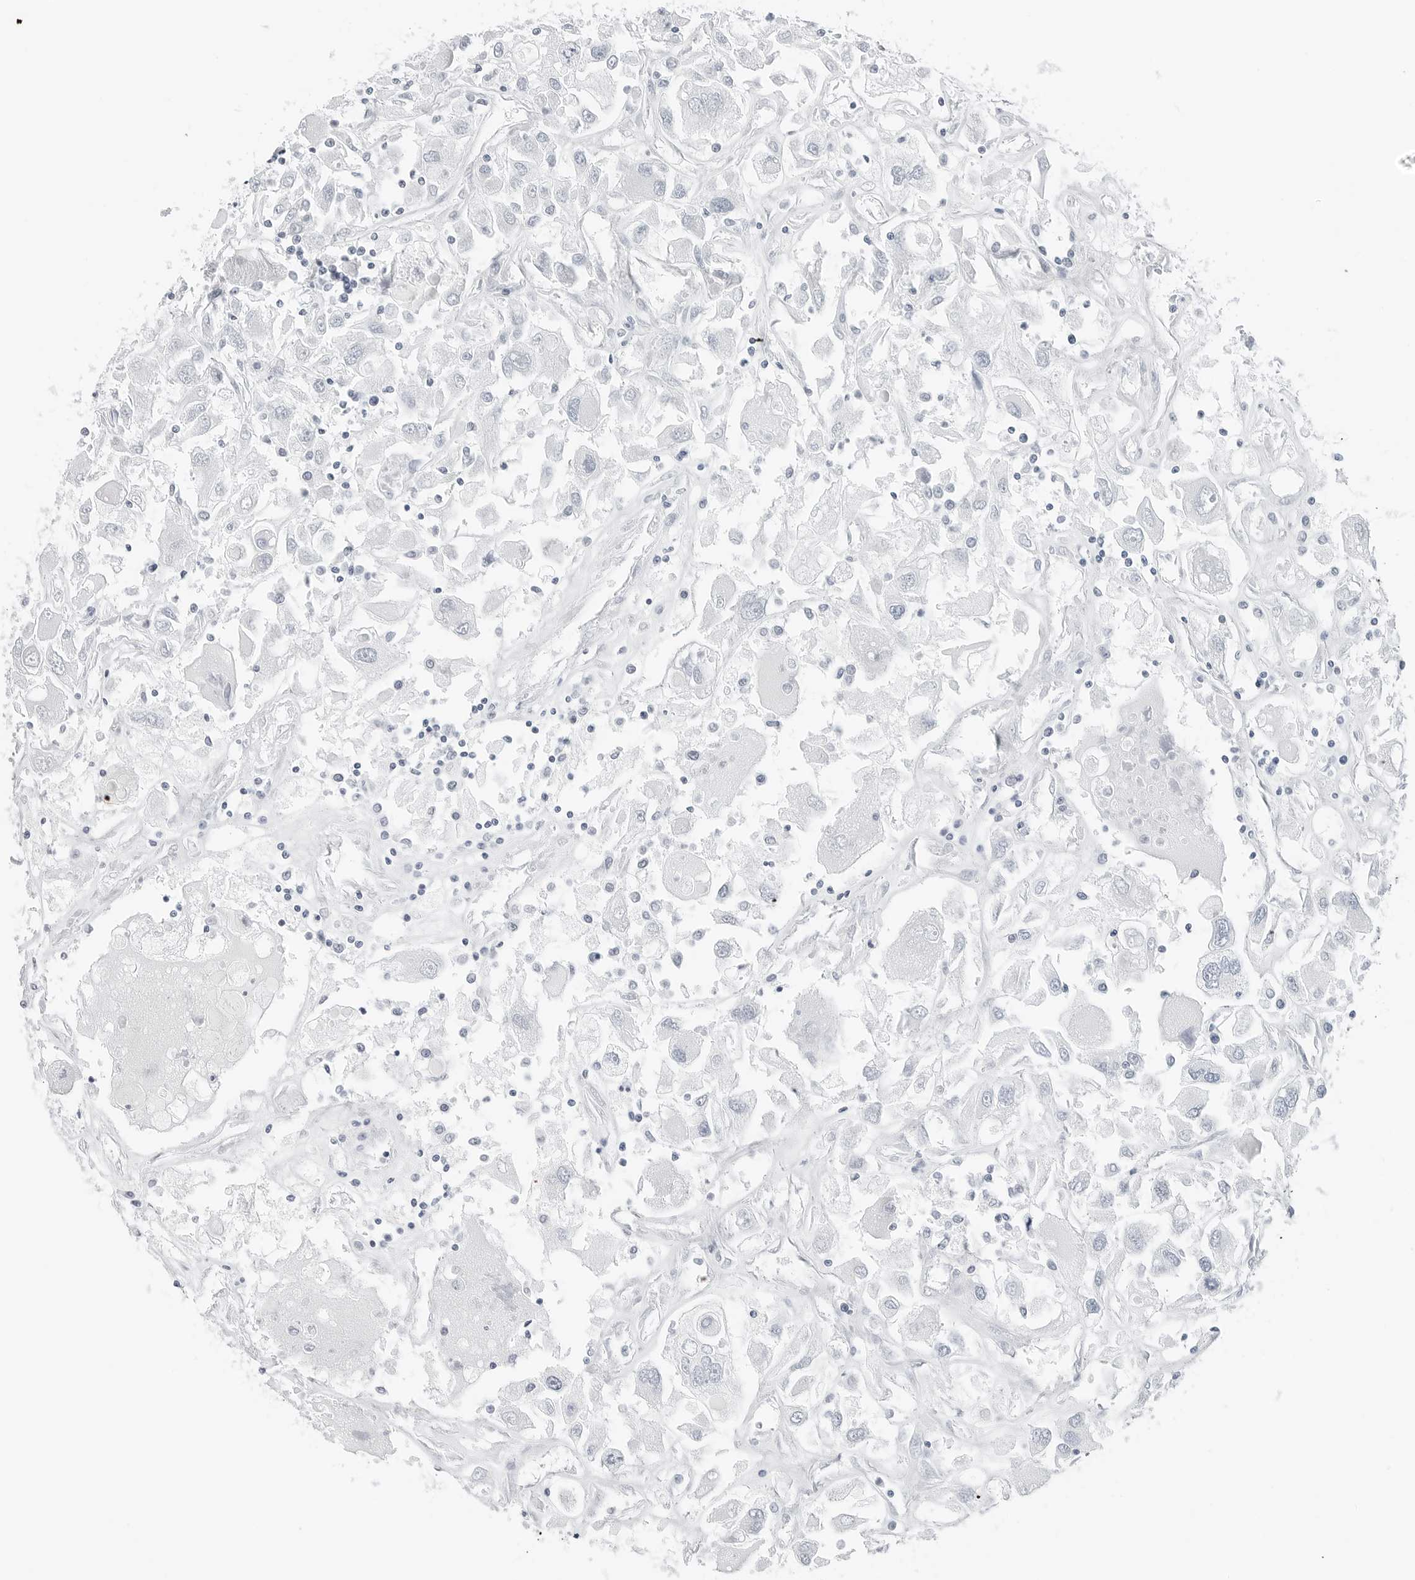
{"staining": {"intensity": "negative", "quantity": "none", "location": "none"}, "tissue": "renal cancer", "cell_type": "Tumor cells", "image_type": "cancer", "snomed": [{"axis": "morphology", "description": "Adenocarcinoma, NOS"}, {"axis": "topography", "description": "Kidney"}], "caption": "DAB immunohistochemical staining of human adenocarcinoma (renal) demonstrates no significant staining in tumor cells.", "gene": "NTMT2", "patient": {"sex": "female", "age": 52}}